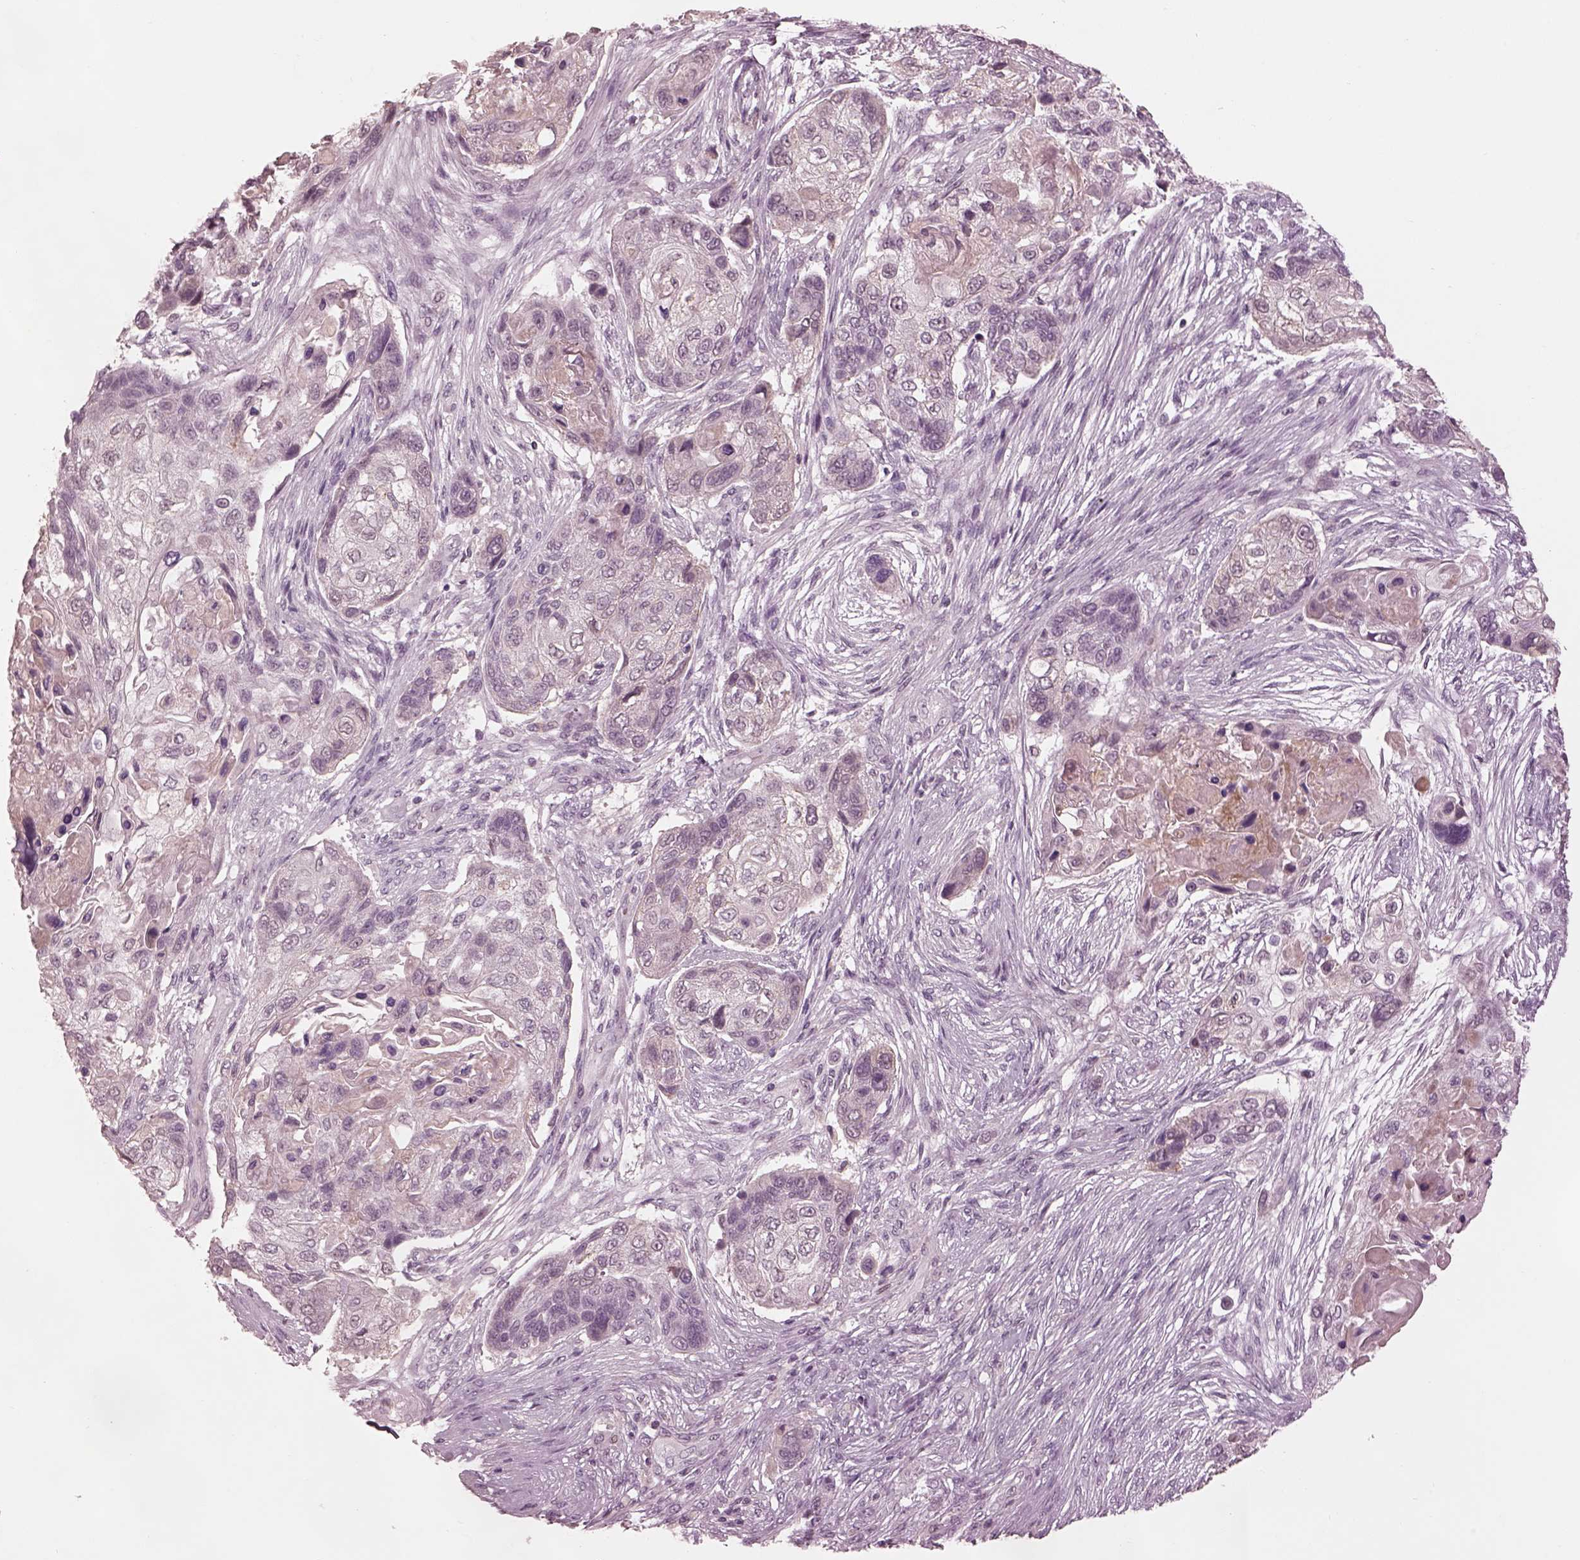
{"staining": {"intensity": "negative", "quantity": "none", "location": "none"}, "tissue": "lung cancer", "cell_type": "Tumor cells", "image_type": "cancer", "snomed": [{"axis": "morphology", "description": "Squamous cell carcinoma, NOS"}, {"axis": "topography", "description": "Lung"}], "caption": "Human lung cancer stained for a protein using immunohistochemistry (IHC) reveals no staining in tumor cells.", "gene": "KCNA2", "patient": {"sex": "male", "age": 69}}